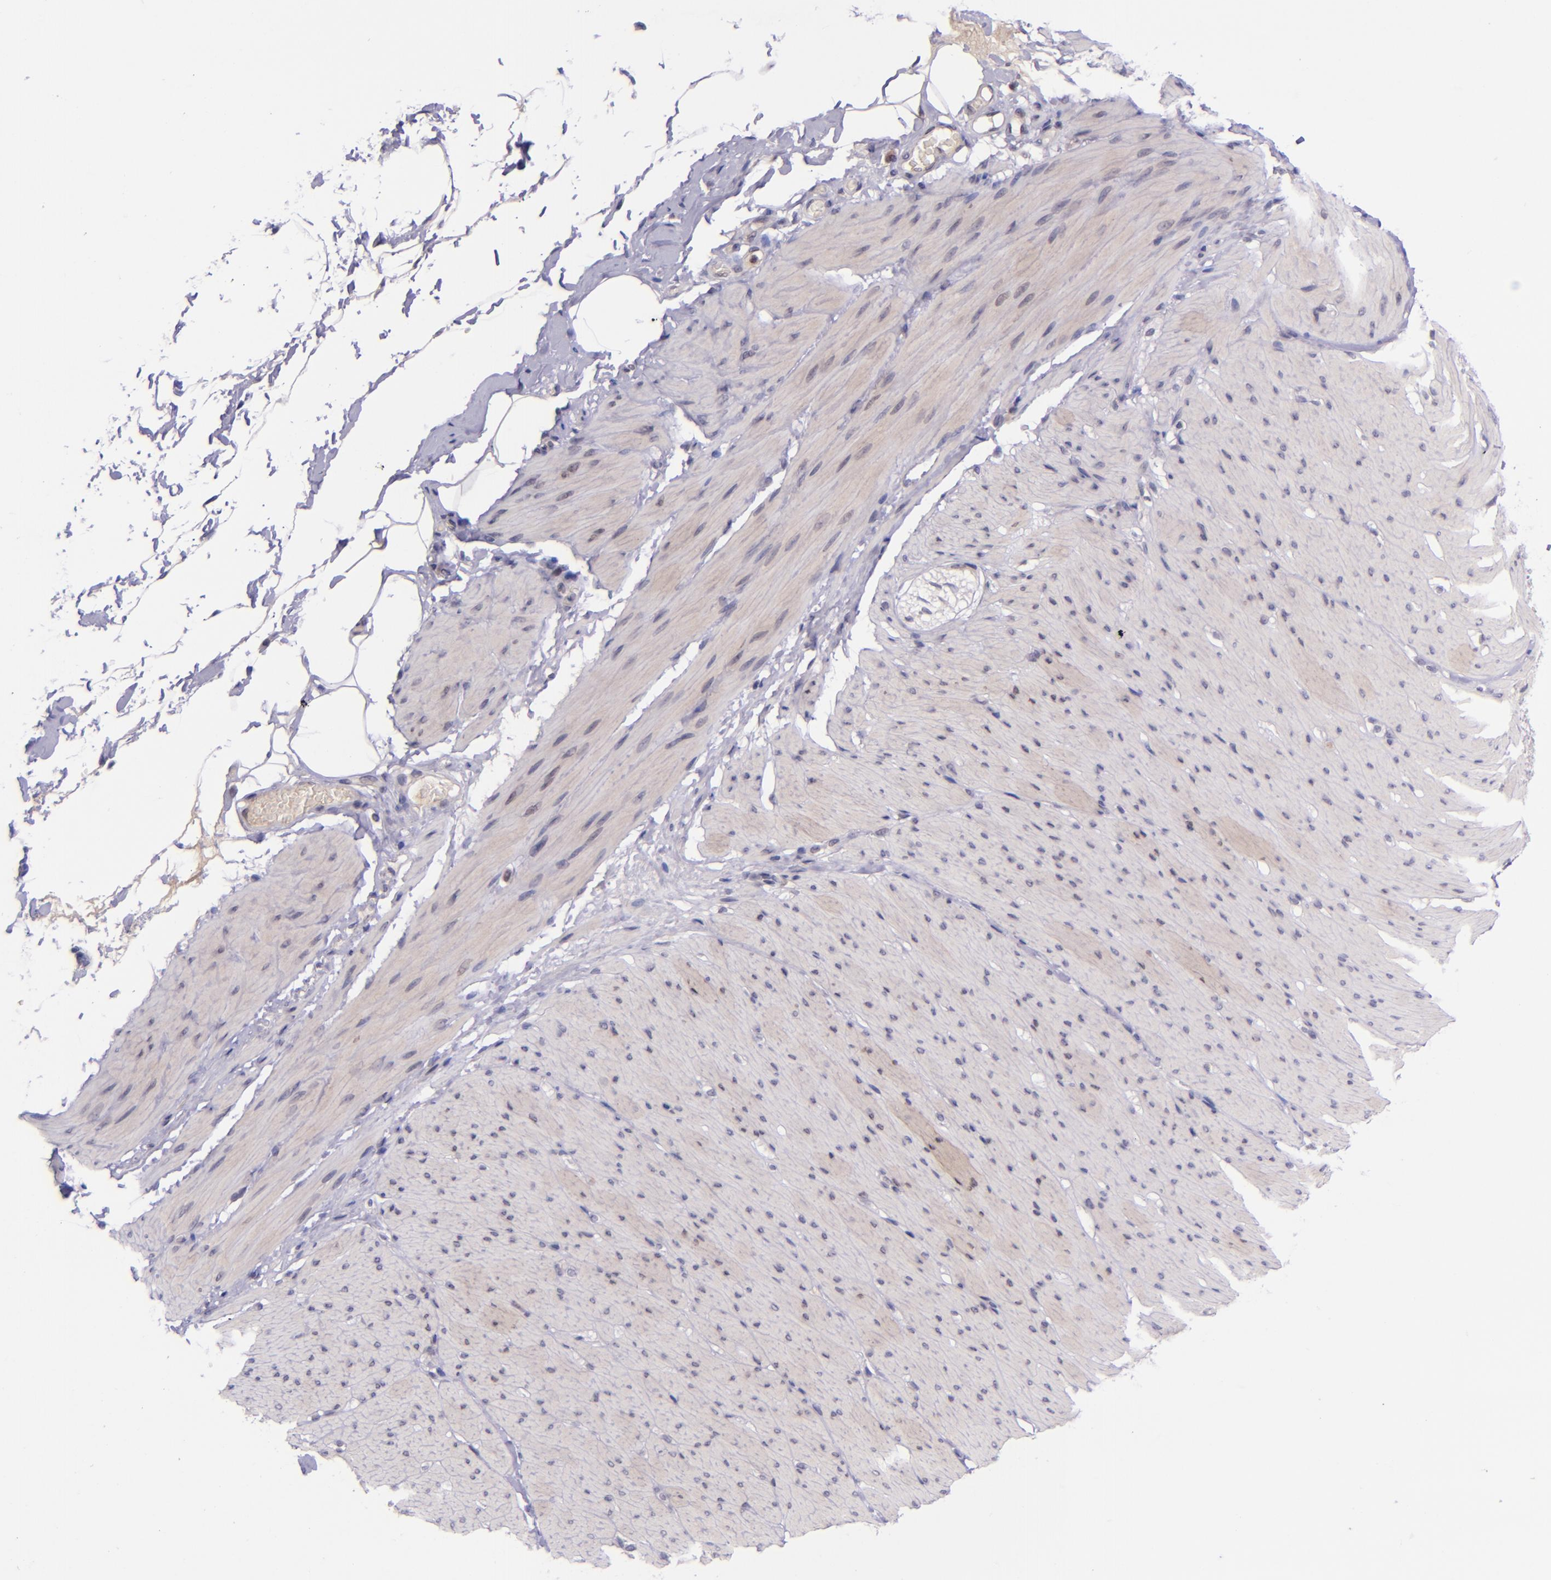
{"staining": {"intensity": "negative", "quantity": "none", "location": "none"}, "tissue": "smooth muscle", "cell_type": "Smooth muscle cells", "image_type": "normal", "snomed": [{"axis": "morphology", "description": "Normal tissue, NOS"}, {"axis": "topography", "description": "Smooth muscle"}, {"axis": "topography", "description": "Colon"}], "caption": "Immunohistochemistry micrograph of normal smooth muscle stained for a protein (brown), which demonstrates no positivity in smooth muscle cells.", "gene": "SELL", "patient": {"sex": "male", "age": 67}}